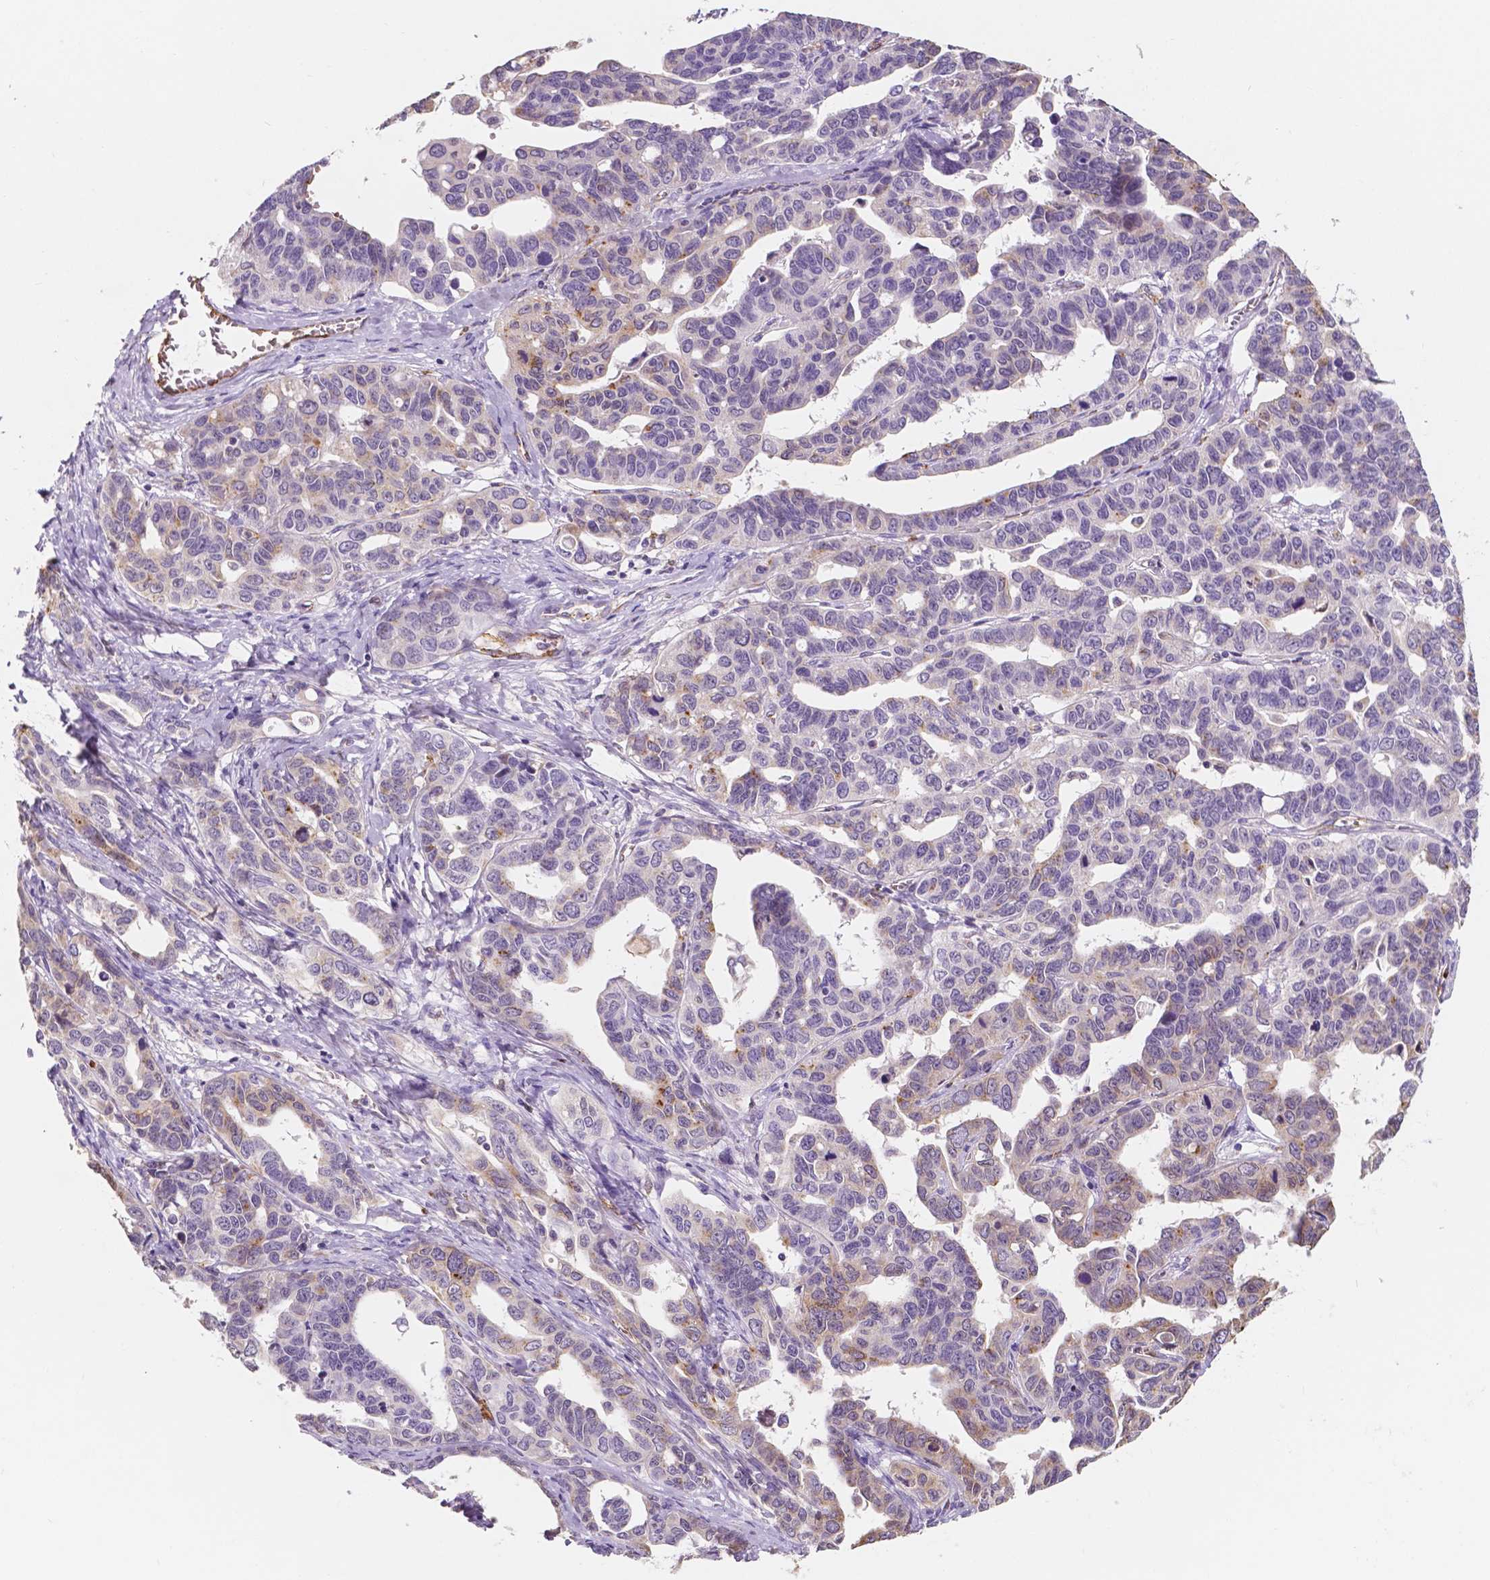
{"staining": {"intensity": "weak", "quantity": "<25%", "location": "cytoplasmic/membranous"}, "tissue": "ovarian cancer", "cell_type": "Tumor cells", "image_type": "cancer", "snomed": [{"axis": "morphology", "description": "Cystadenocarcinoma, serous, NOS"}, {"axis": "topography", "description": "Ovary"}], "caption": "Immunohistochemistry photomicrograph of neoplastic tissue: ovarian serous cystadenocarcinoma stained with DAB exhibits no significant protein staining in tumor cells. (IHC, brightfield microscopy, high magnification).", "gene": "SLC22A4", "patient": {"sex": "female", "age": 69}}